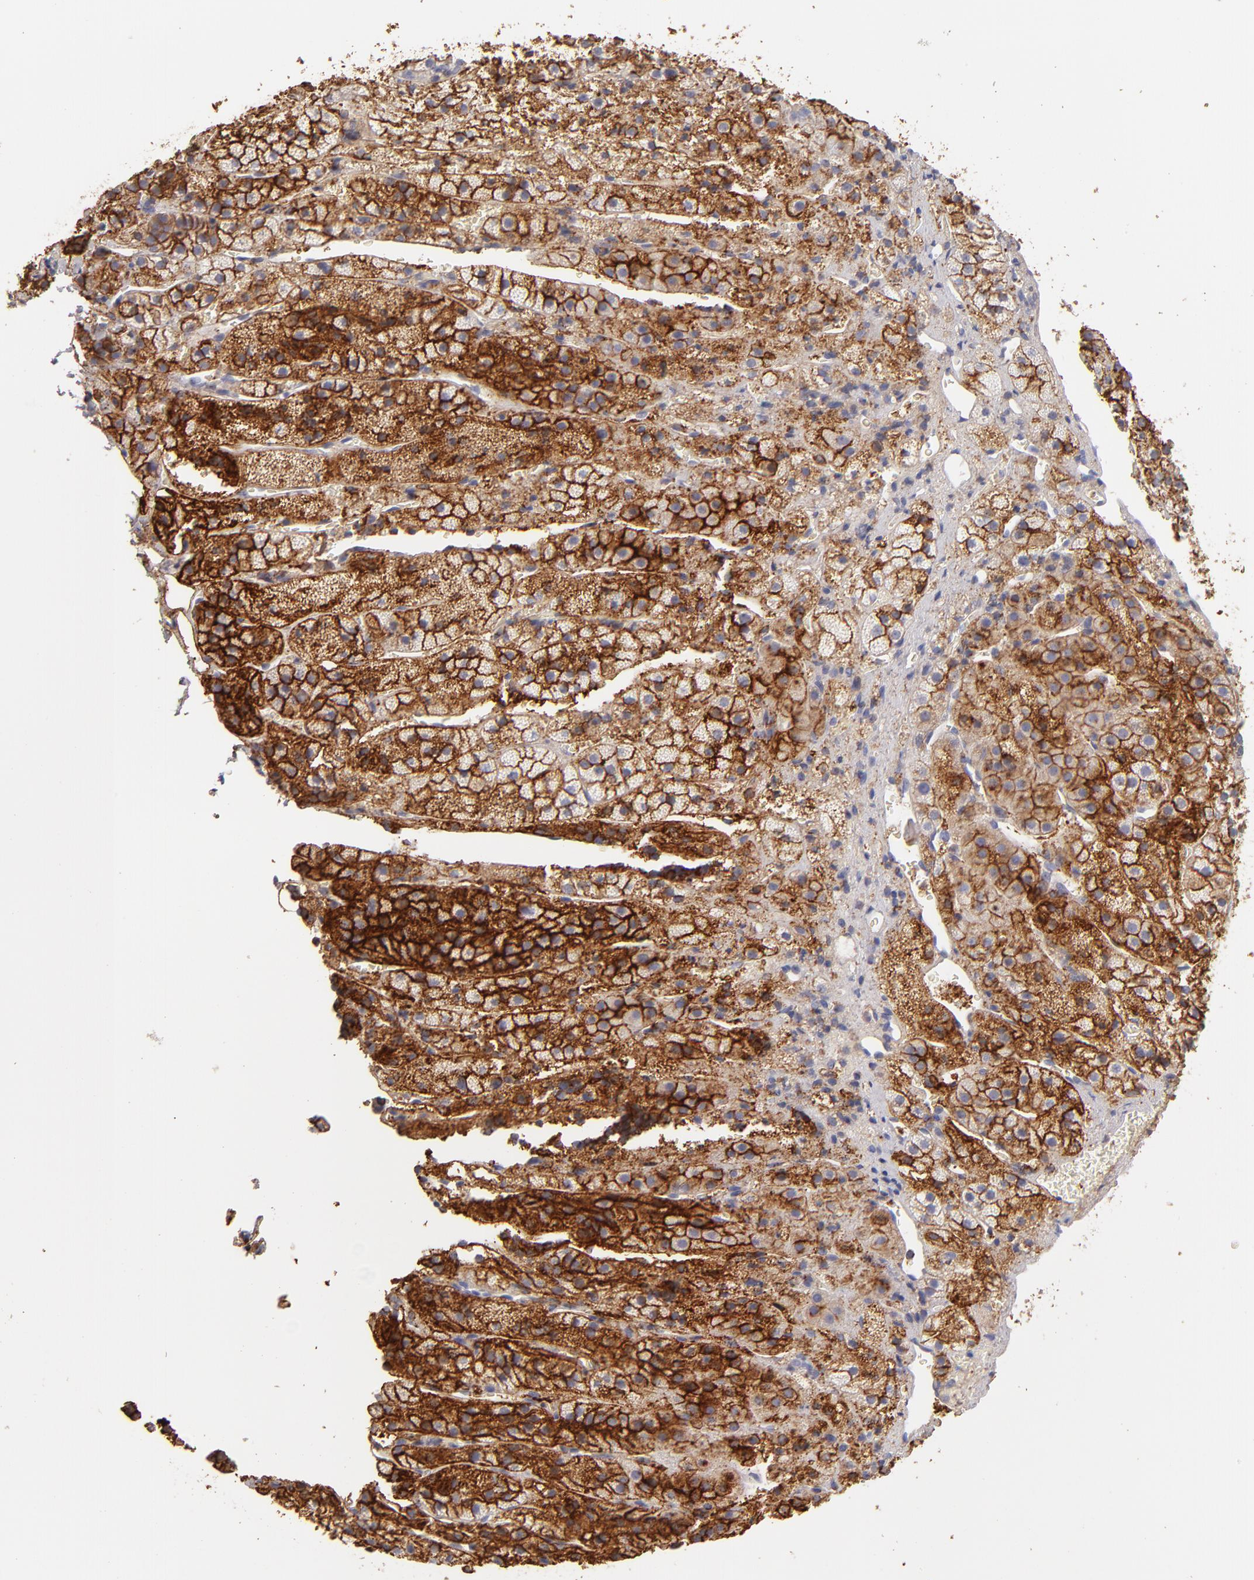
{"staining": {"intensity": "strong", "quantity": ">75%", "location": "cytoplasmic/membranous"}, "tissue": "adrenal gland", "cell_type": "Glandular cells", "image_type": "normal", "snomed": [{"axis": "morphology", "description": "Normal tissue, NOS"}, {"axis": "topography", "description": "Adrenal gland"}], "caption": "This photomicrograph reveals unremarkable adrenal gland stained with immunohistochemistry to label a protein in brown. The cytoplasmic/membranous of glandular cells show strong positivity for the protein. Nuclei are counter-stained blue.", "gene": "ABCB1", "patient": {"sex": "female", "age": 44}}